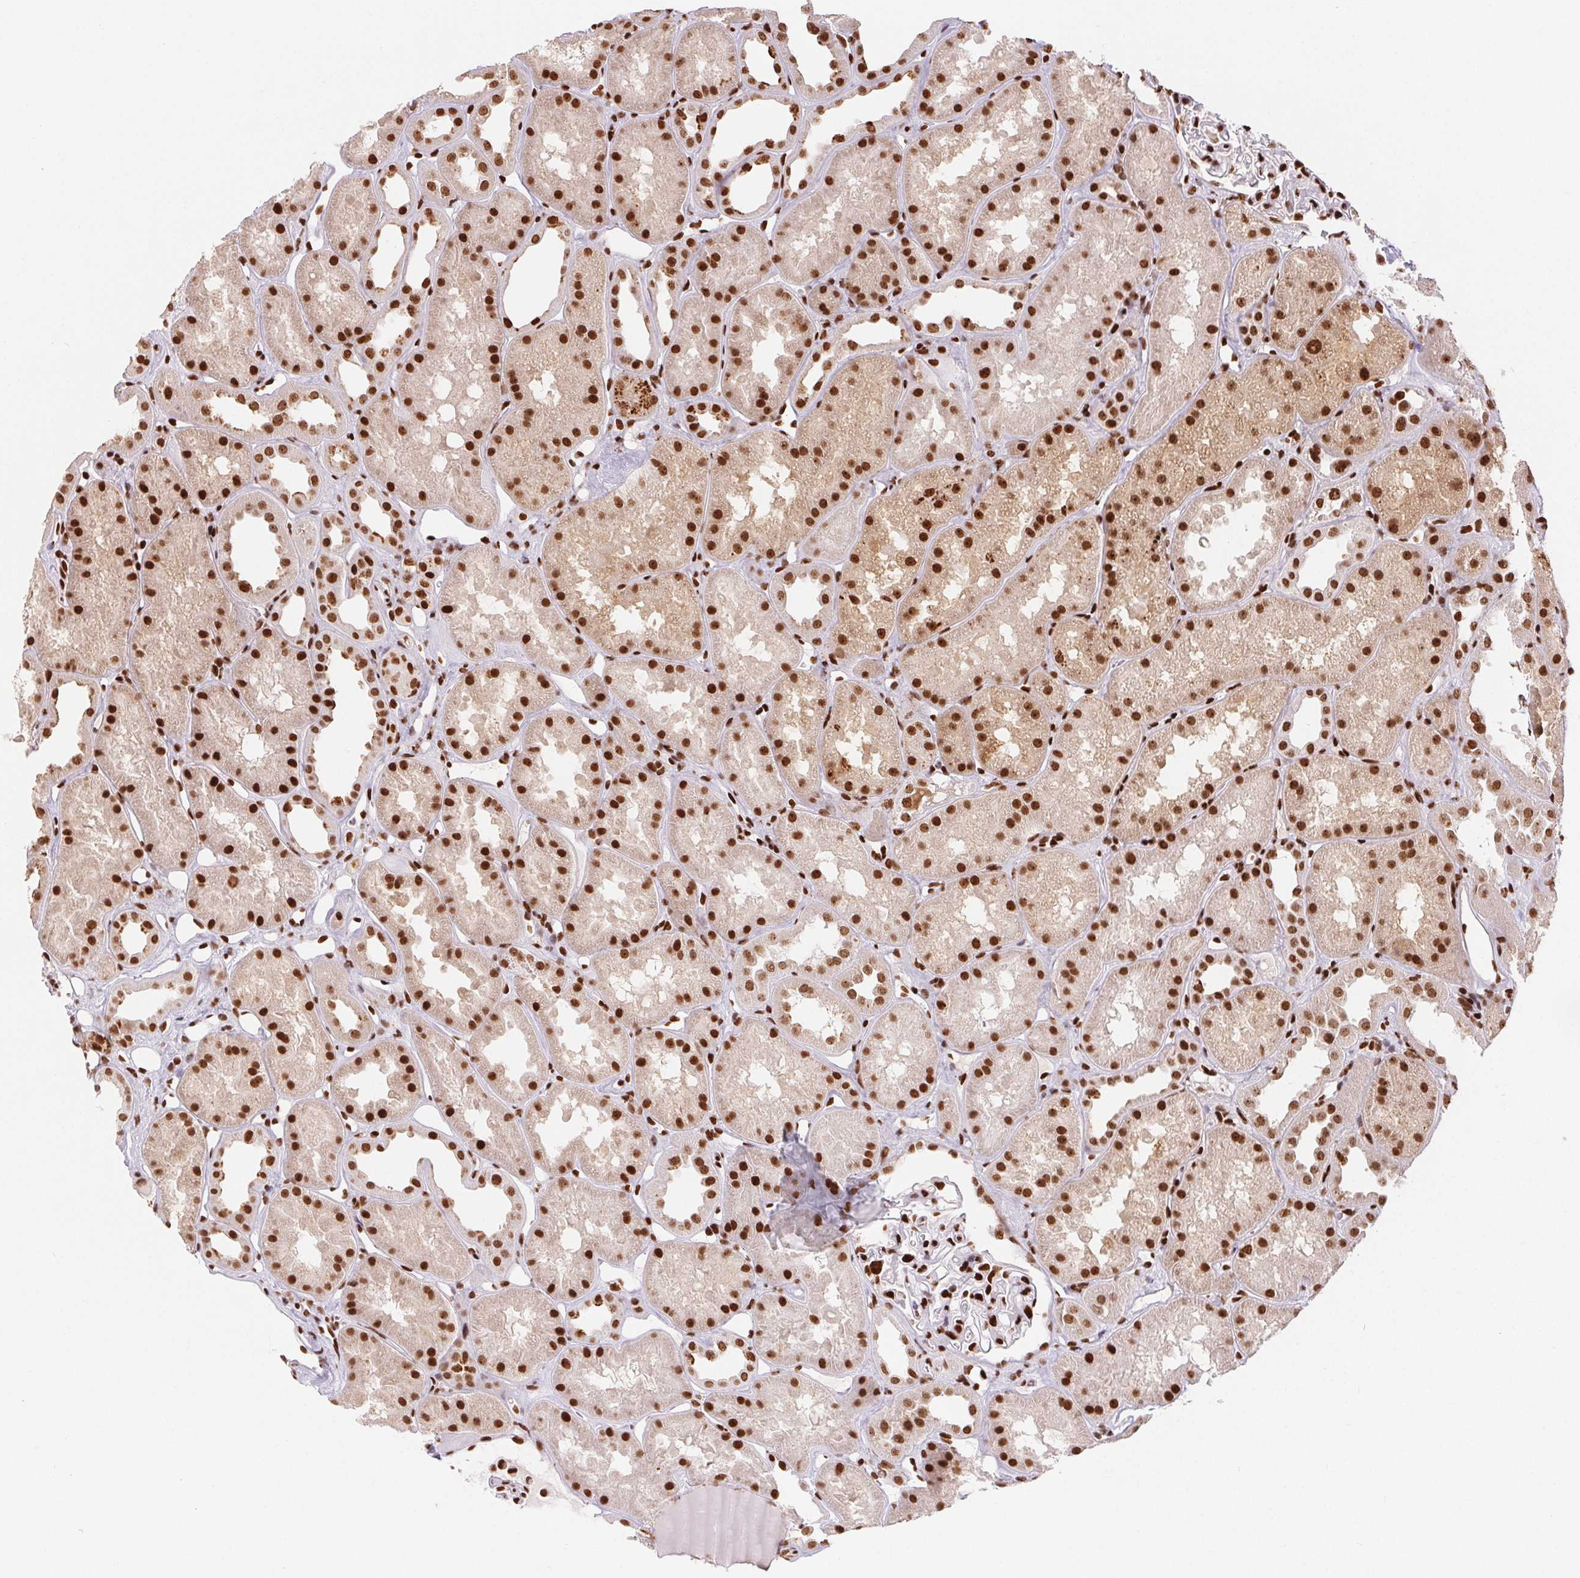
{"staining": {"intensity": "strong", "quantity": ">75%", "location": "cytoplasmic/membranous,nuclear"}, "tissue": "kidney", "cell_type": "Cells in glomeruli", "image_type": "normal", "snomed": [{"axis": "morphology", "description": "Normal tissue, NOS"}, {"axis": "topography", "description": "Kidney"}], "caption": "Immunohistochemistry (IHC) of unremarkable kidney exhibits high levels of strong cytoplasmic/membranous,nuclear positivity in approximately >75% of cells in glomeruli.", "gene": "ZNF80", "patient": {"sex": "male", "age": 61}}